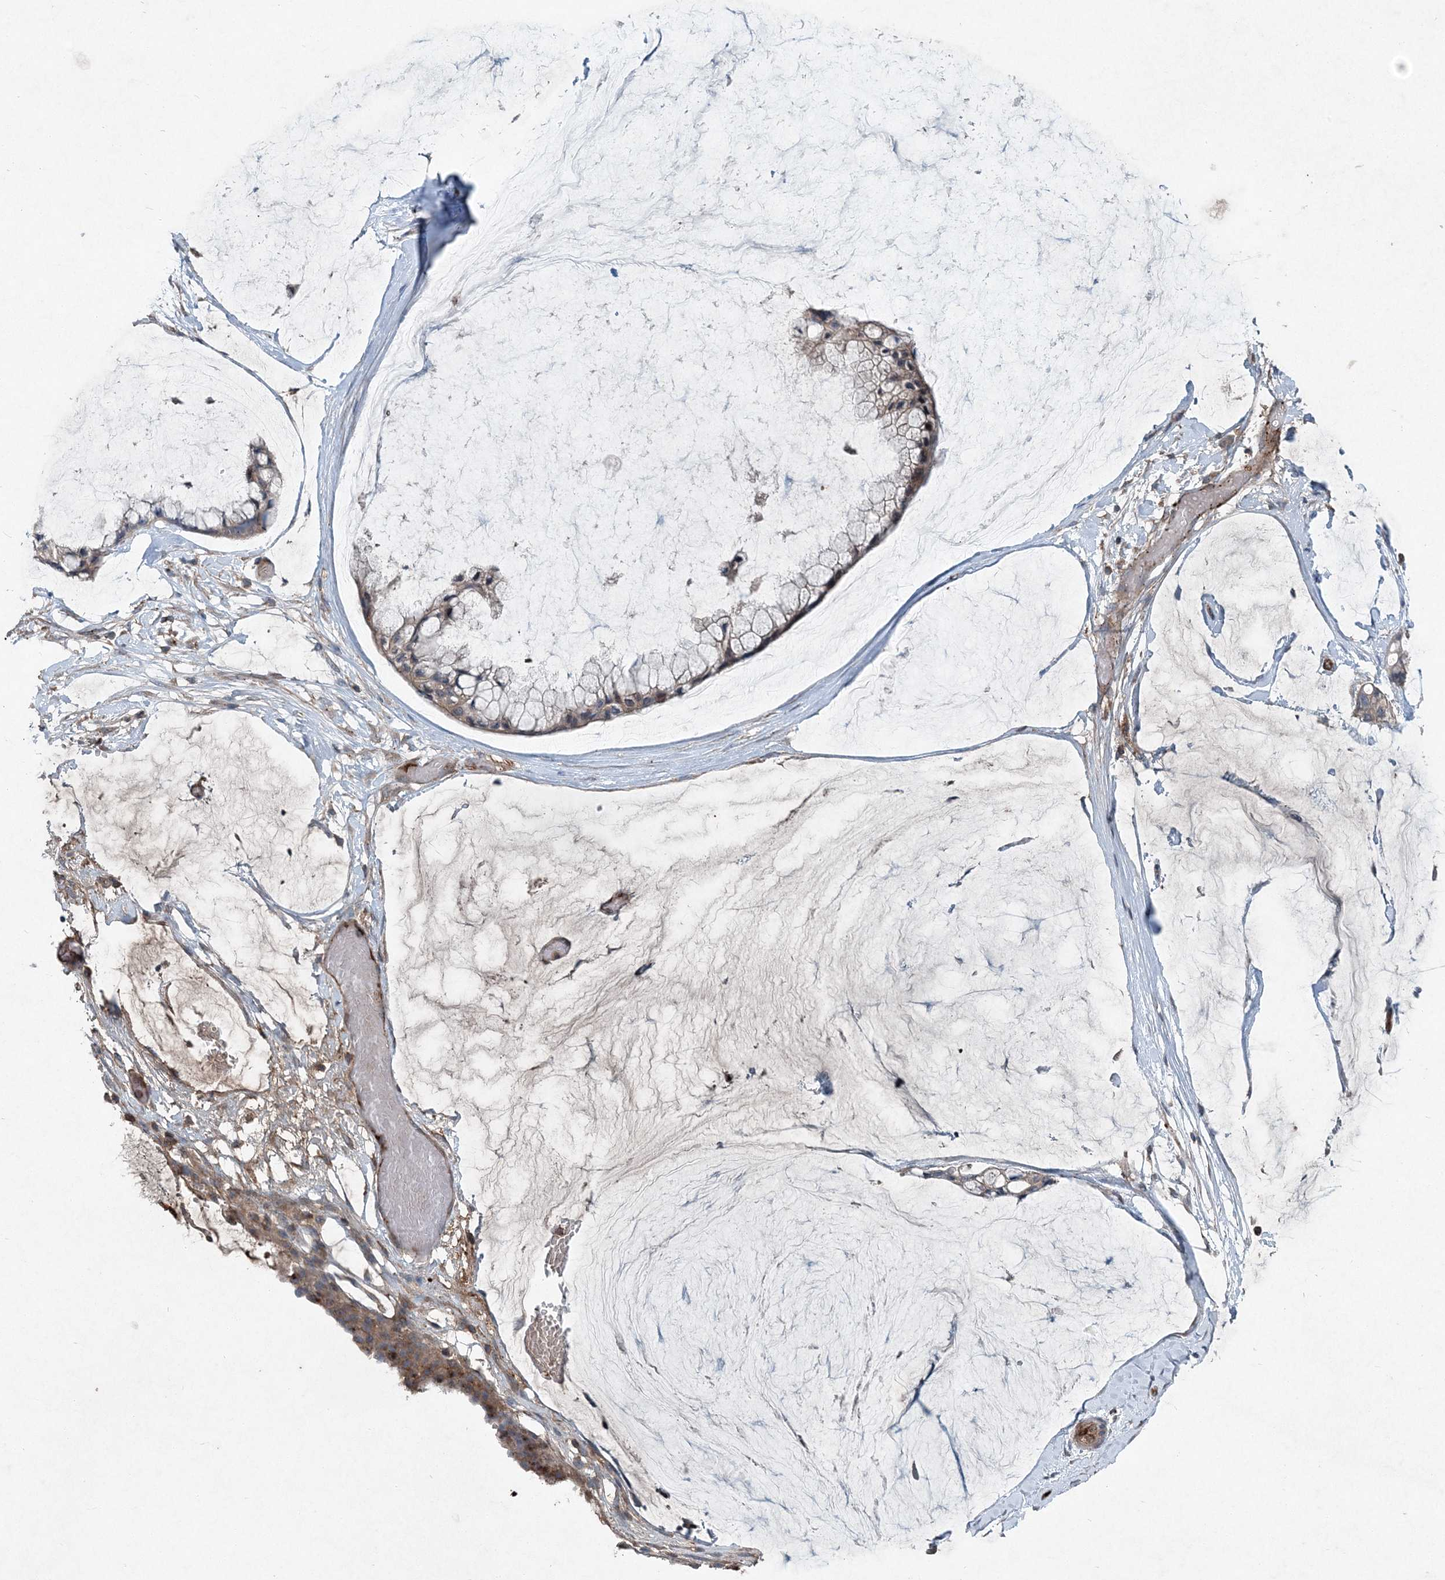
{"staining": {"intensity": "negative", "quantity": "none", "location": "none"}, "tissue": "ovarian cancer", "cell_type": "Tumor cells", "image_type": "cancer", "snomed": [{"axis": "morphology", "description": "Cystadenocarcinoma, mucinous, NOS"}, {"axis": "topography", "description": "Ovary"}], "caption": "The immunohistochemistry histopathology image has no significant positivity in tumor cells of ovarian cancer (mucinous cystadenocarcinoma) tissue.", "gene": "ABHD14B", "patient": {"sex": "female", "age": 39}}